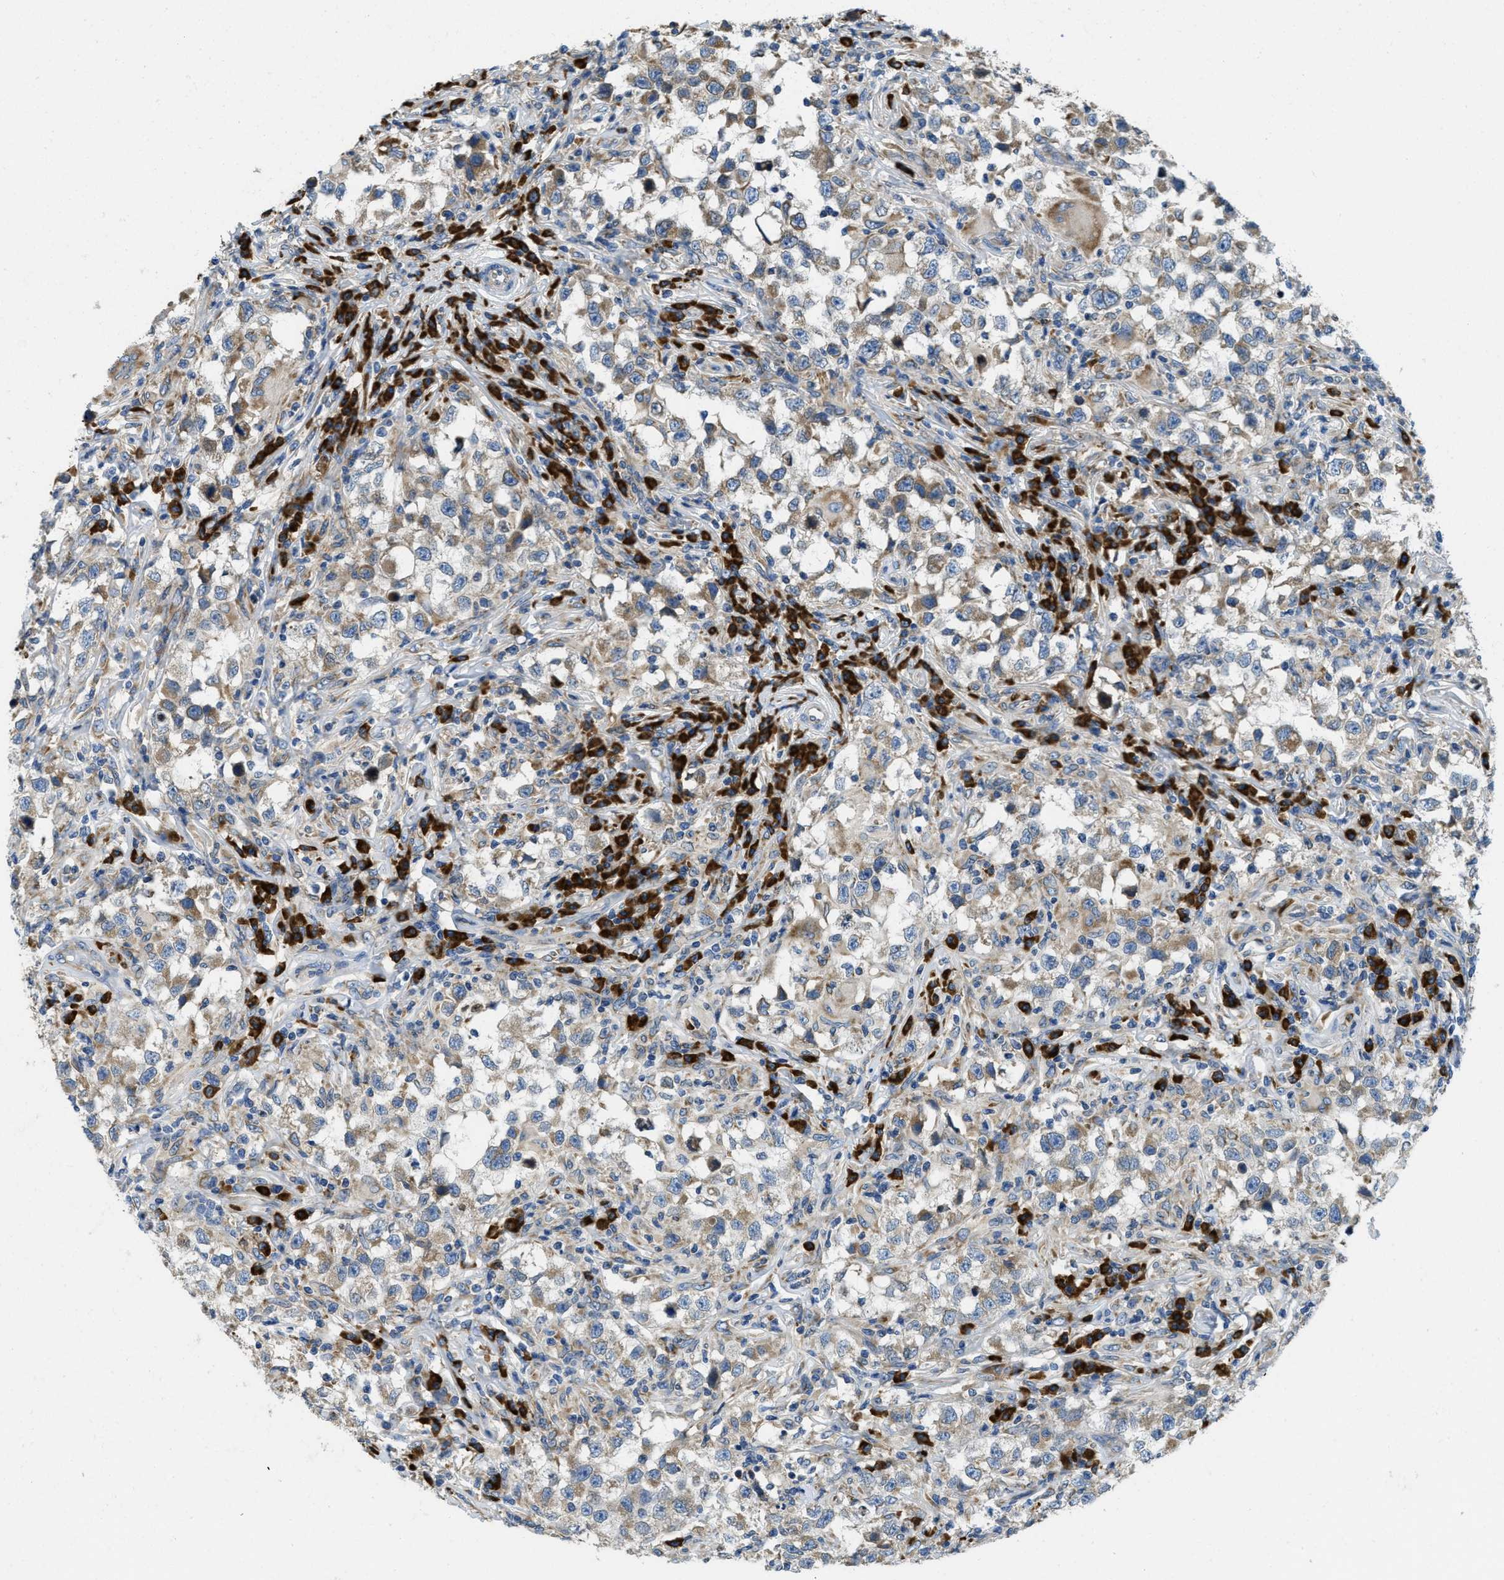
{"staining": {"intensity": "weak", "quantity": "25%-75%", "location": "cytoplasmic/membranous"}, "tissue": "testis cancer", "cell_type": "Tumor cells", "image_type": "cancer", "snomed": [{"axis": "morphology", "description": "Carcinoma, Embryonal, NOS"}, {"axis": "topography", "description": "Testis"}], "caption": "The histopathology image demonstrates a brown stain indicating the presence of a protein in the cytoplasmic/membranous of tumor cells in testis cancer (embryonal carcinoma).", "gene": "SSR1", "patient": {"sex": "male", "age": 21}}